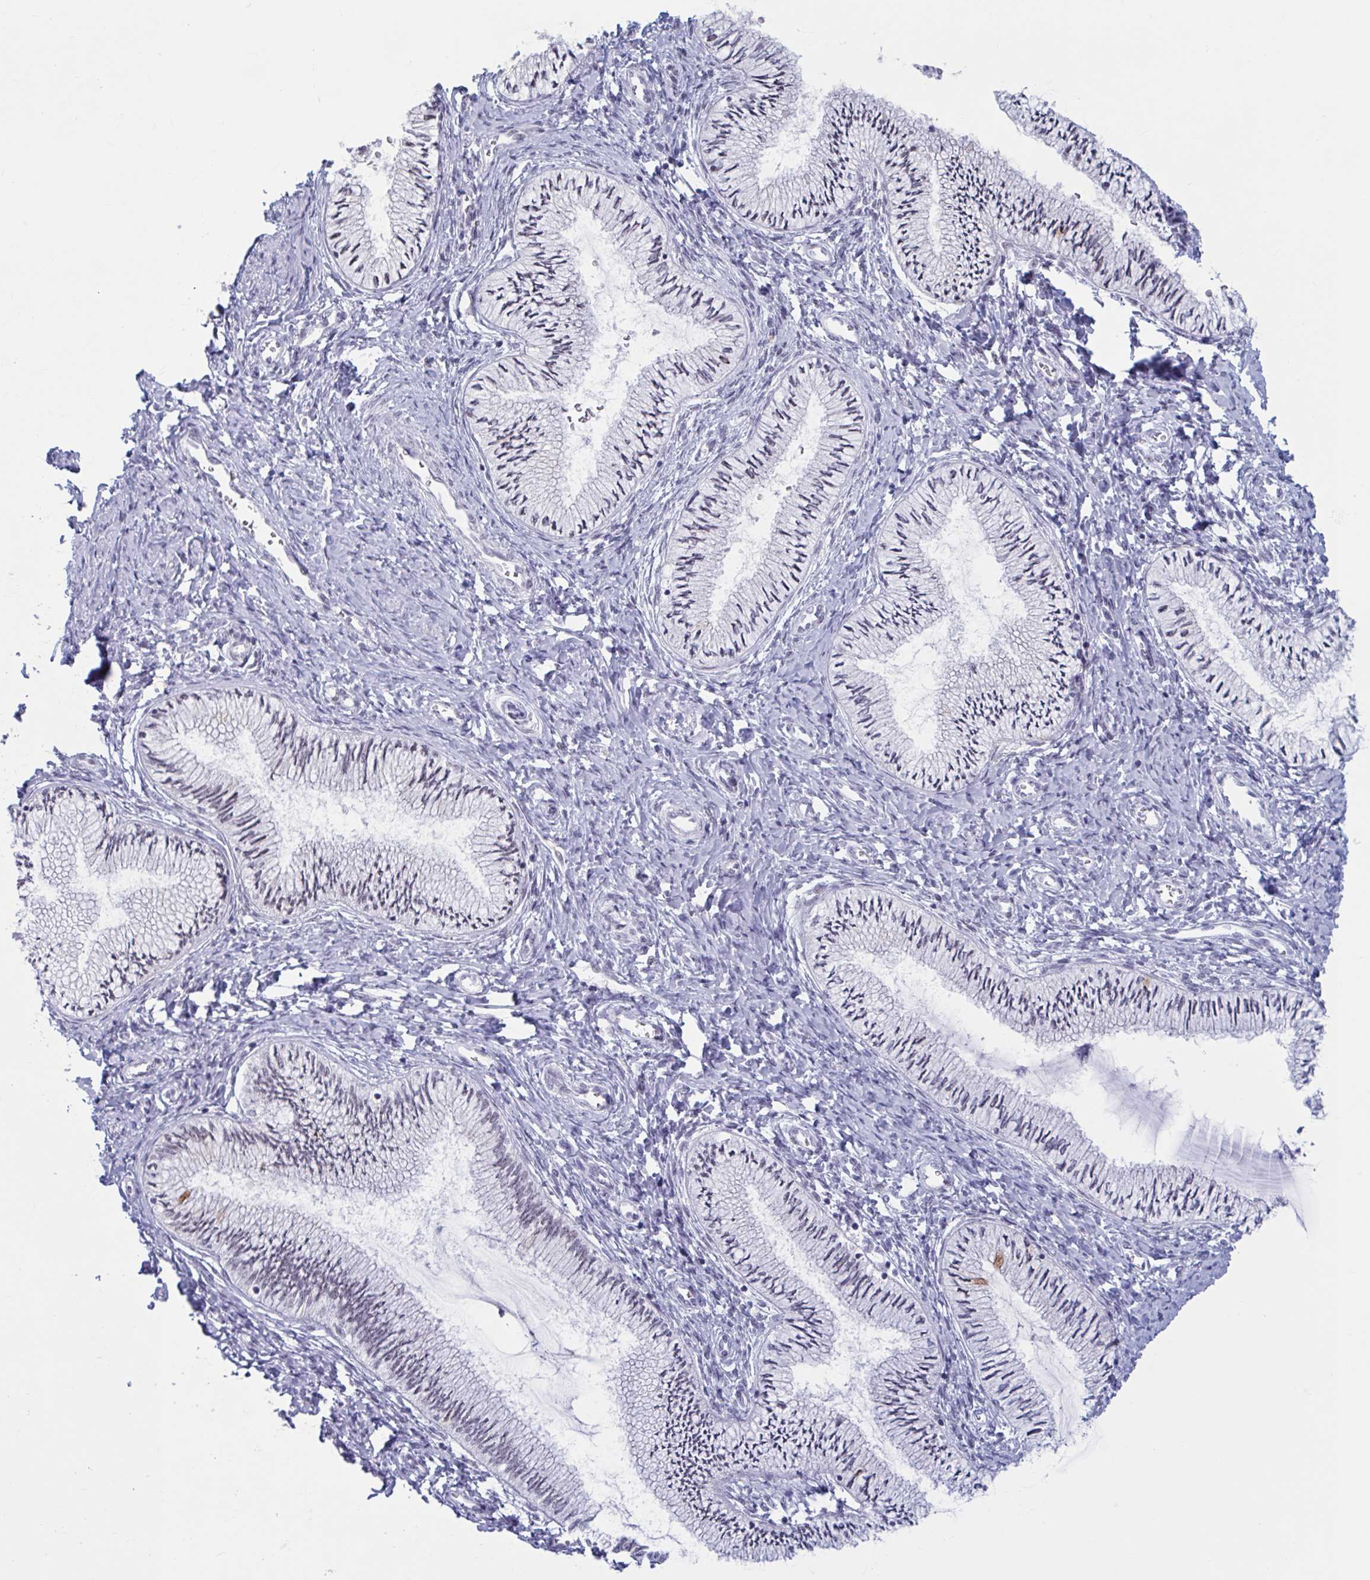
{"staining": {"intensity": "weak", "quantity": "<25%", "location": "nuclear"}, "tissue": "cervix", "cell_type": "Glandular cells", "image_type": "normal", "snomed": [{"axis": "morphology", "description": "Normal tissue, NOS"}, {"axis": "topography", "description": "Cervix"}], "caption": "Immunohistochemistry (IHC) of unremarkable cervix reveals no expression in glandular cells. (DAB (3,3'-diaminobenzidine) immunohistochemistry with hematoxylin counter stain).", "gene": "MSMB", "patient": {"sex": "female", "age": 24}}